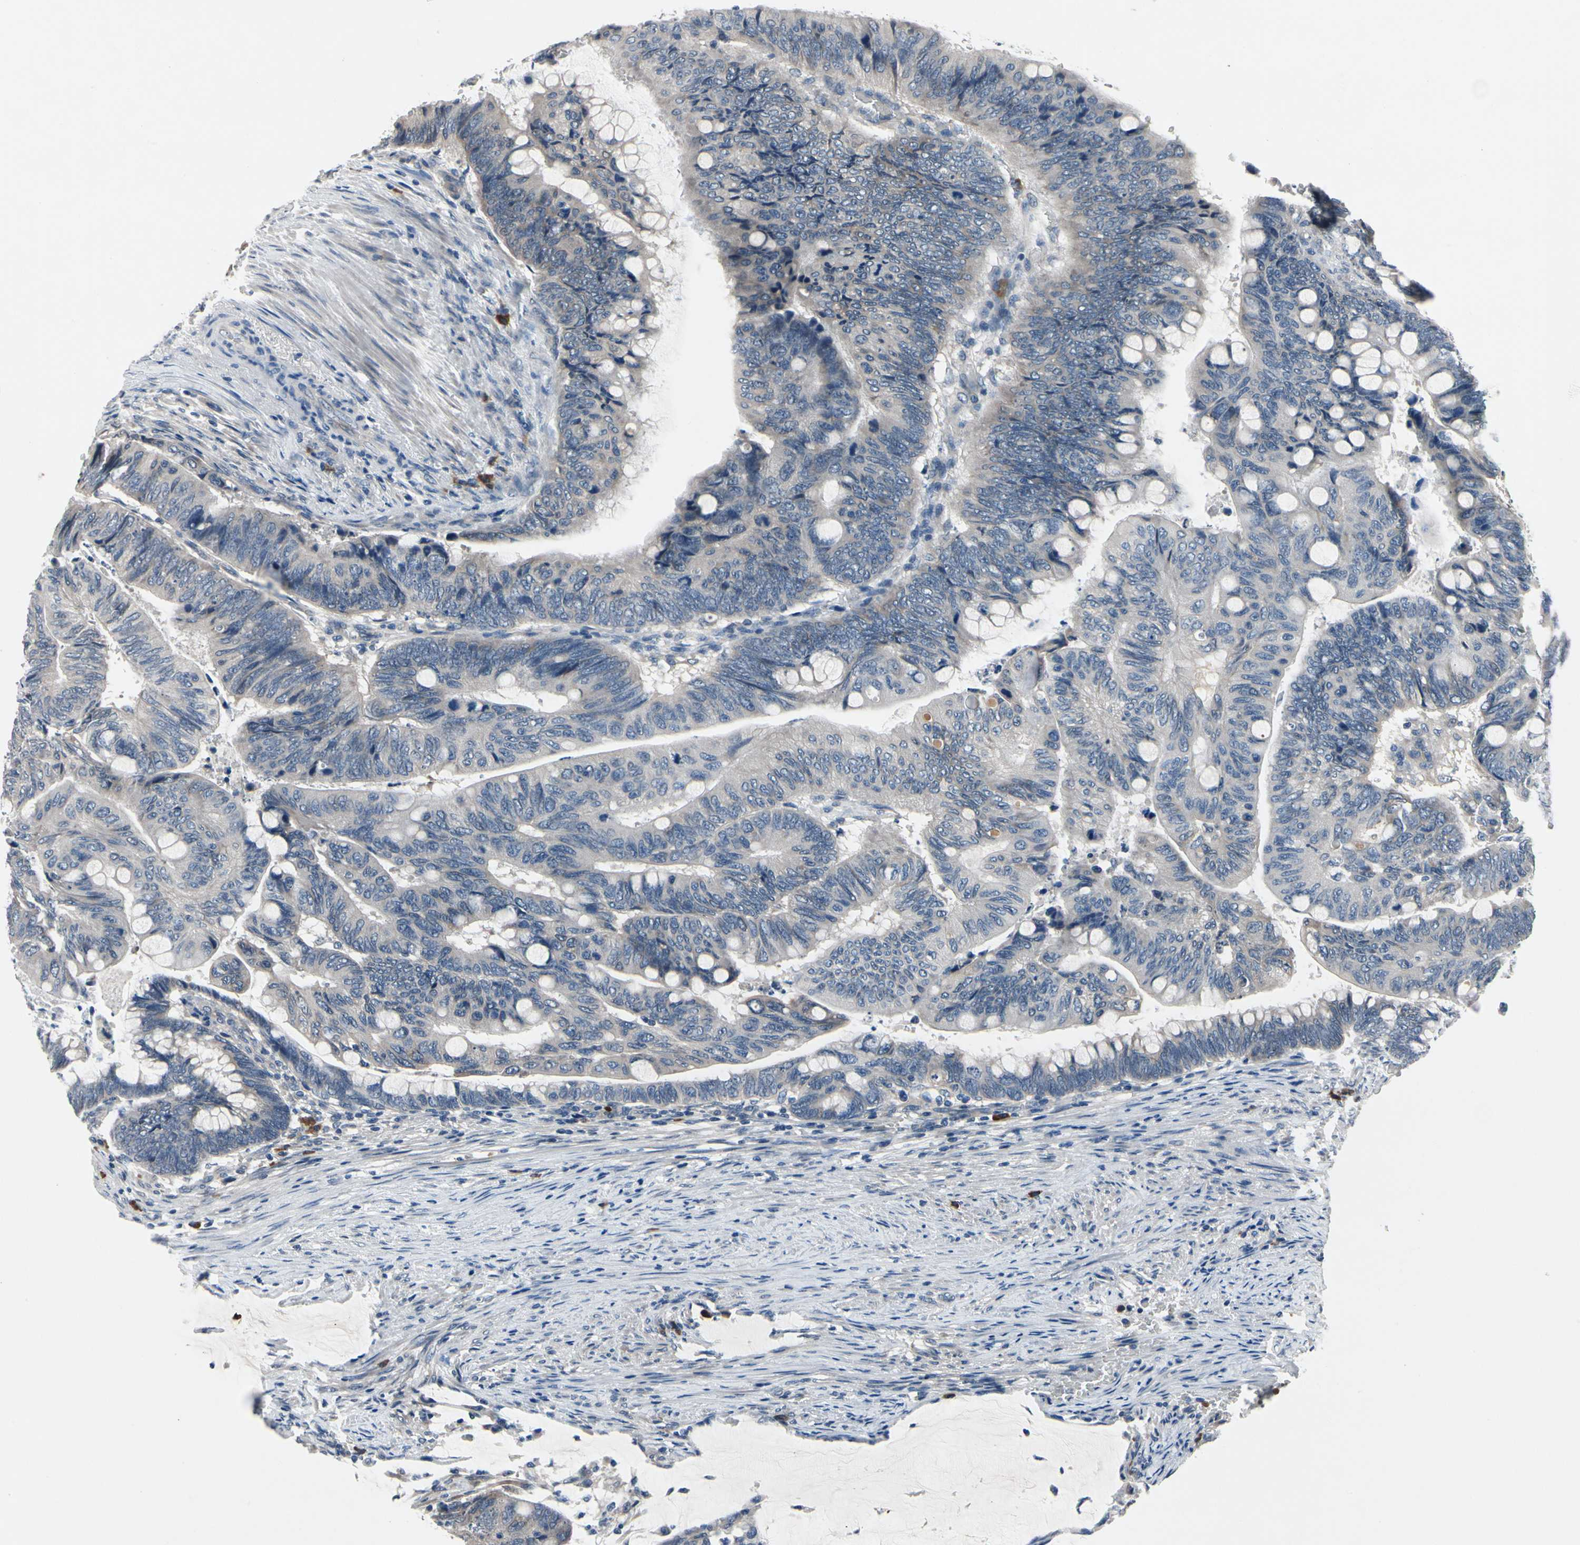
{"staining": {"intensity": "negative", "quantity": "none", "location": "none"}, "tissue": "colorectal cancer", "cell_type": "Tumor cells", "image_type": "cancer", "snomed": [{"axis": "morphology", "description": "Normal tissue, NOS"}, {"axis": "morphology", "description": "Adenocarcinoma, NOS"}, {"axis": "topography", "description": "Rectum"}, {"axis": "topography", "description": "Peripheral nerve tissue"}], "caption": "This image is of colorectal cancer stained with immunohistochemistry (IHC) to label a protein in brown with the nuclei are counter-stained blue. There is no positivity in tumor cells.", "gene": "SELENOK", "patient": {"sex": "male", "age": 92}}